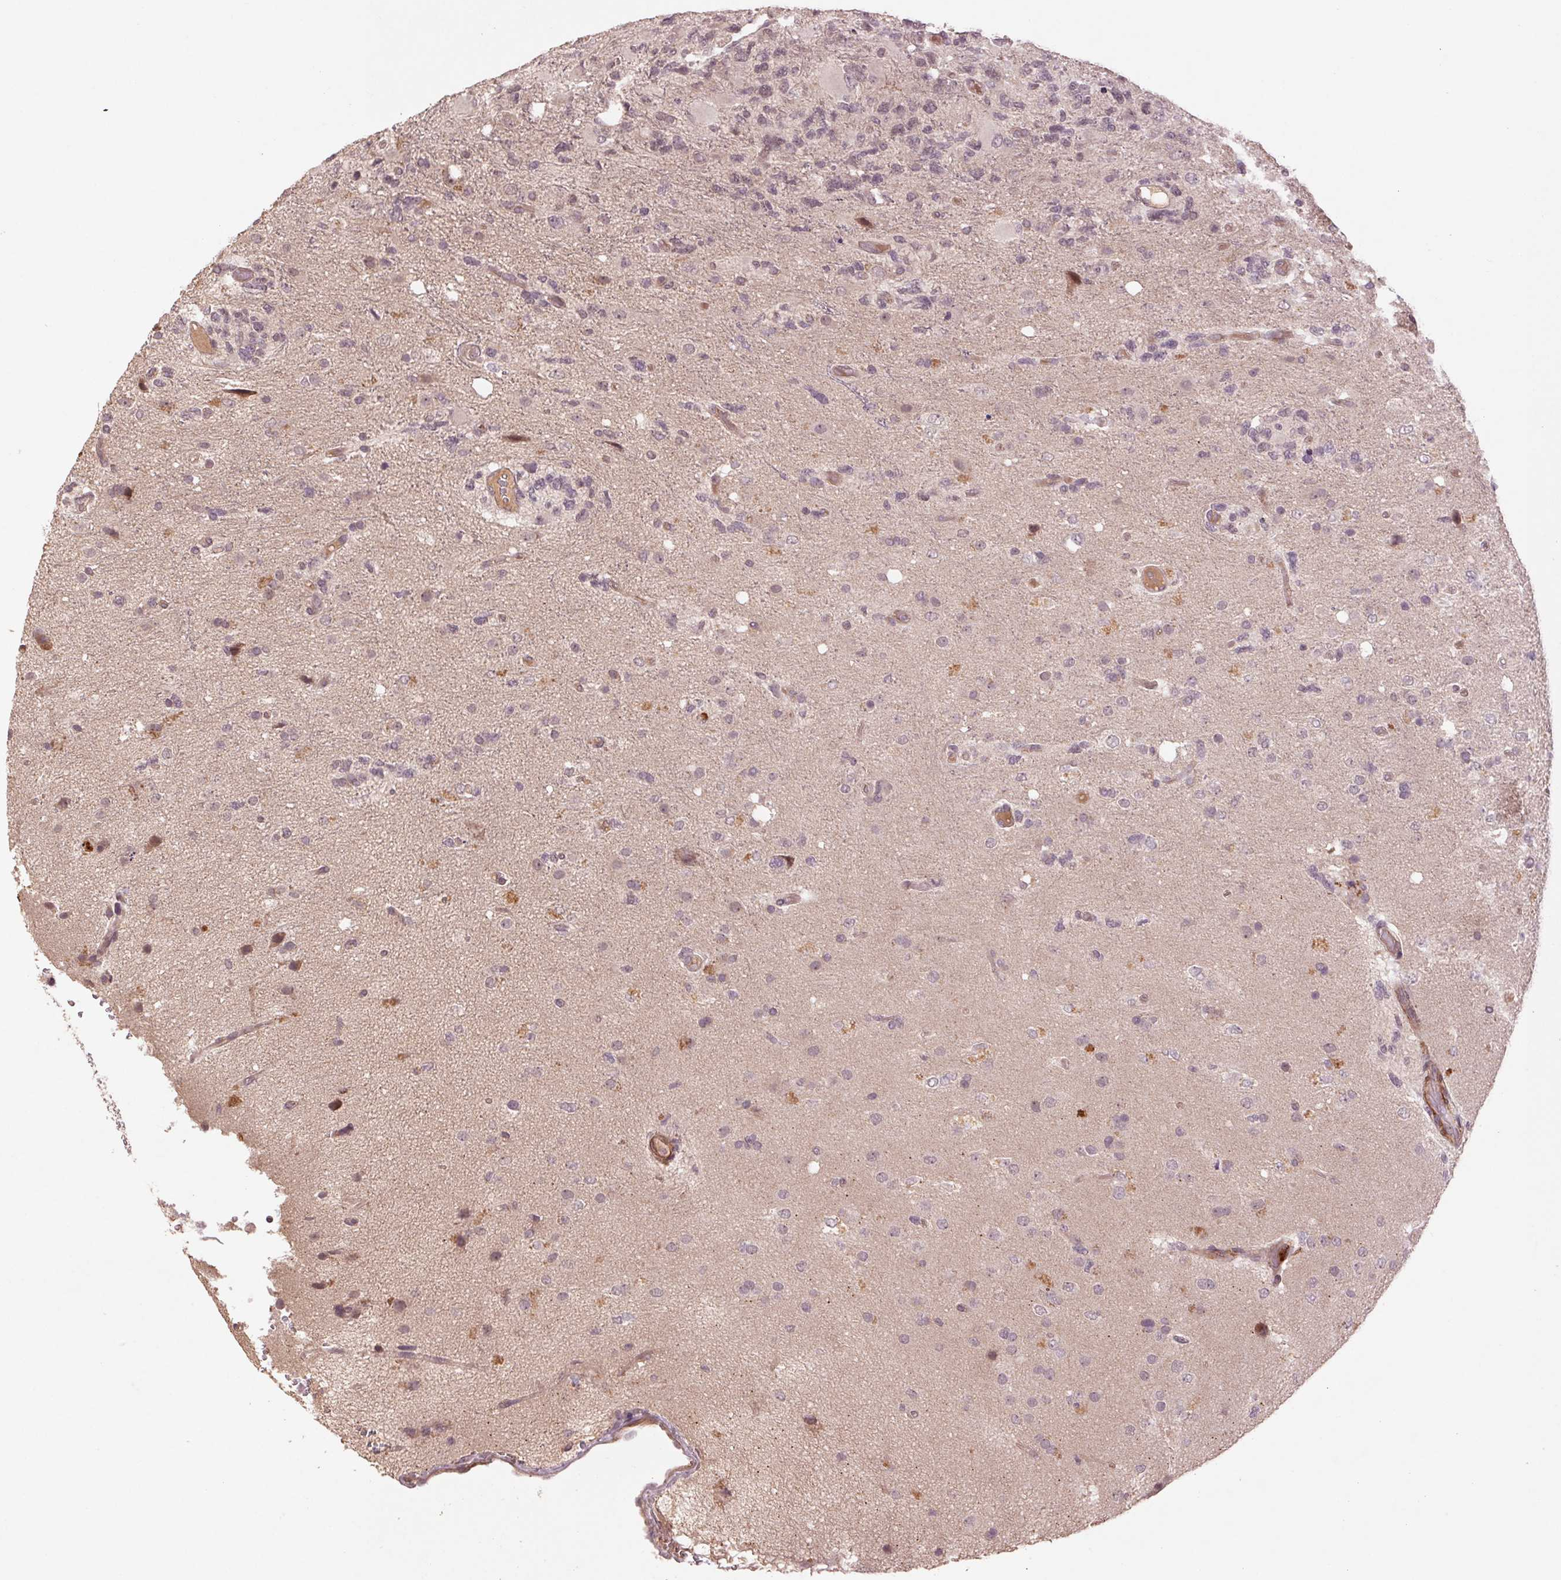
{"staining": {"intensity": "negative", "quantity": "none", "location": "none"}, "tissue": "glioma", "cell_type": "Tumor cells", "image_type": "cancer", "snomed": [{"axis": "morphology", "description": "Glioma, malignant, High grade"}, {"axis": "topography", "description": "Brain"}], "caption": "An image of human glioma is negative for staining in tumor cells.", "gene": "SMLR1", "patient": {"sex": "female", "age": 71}}